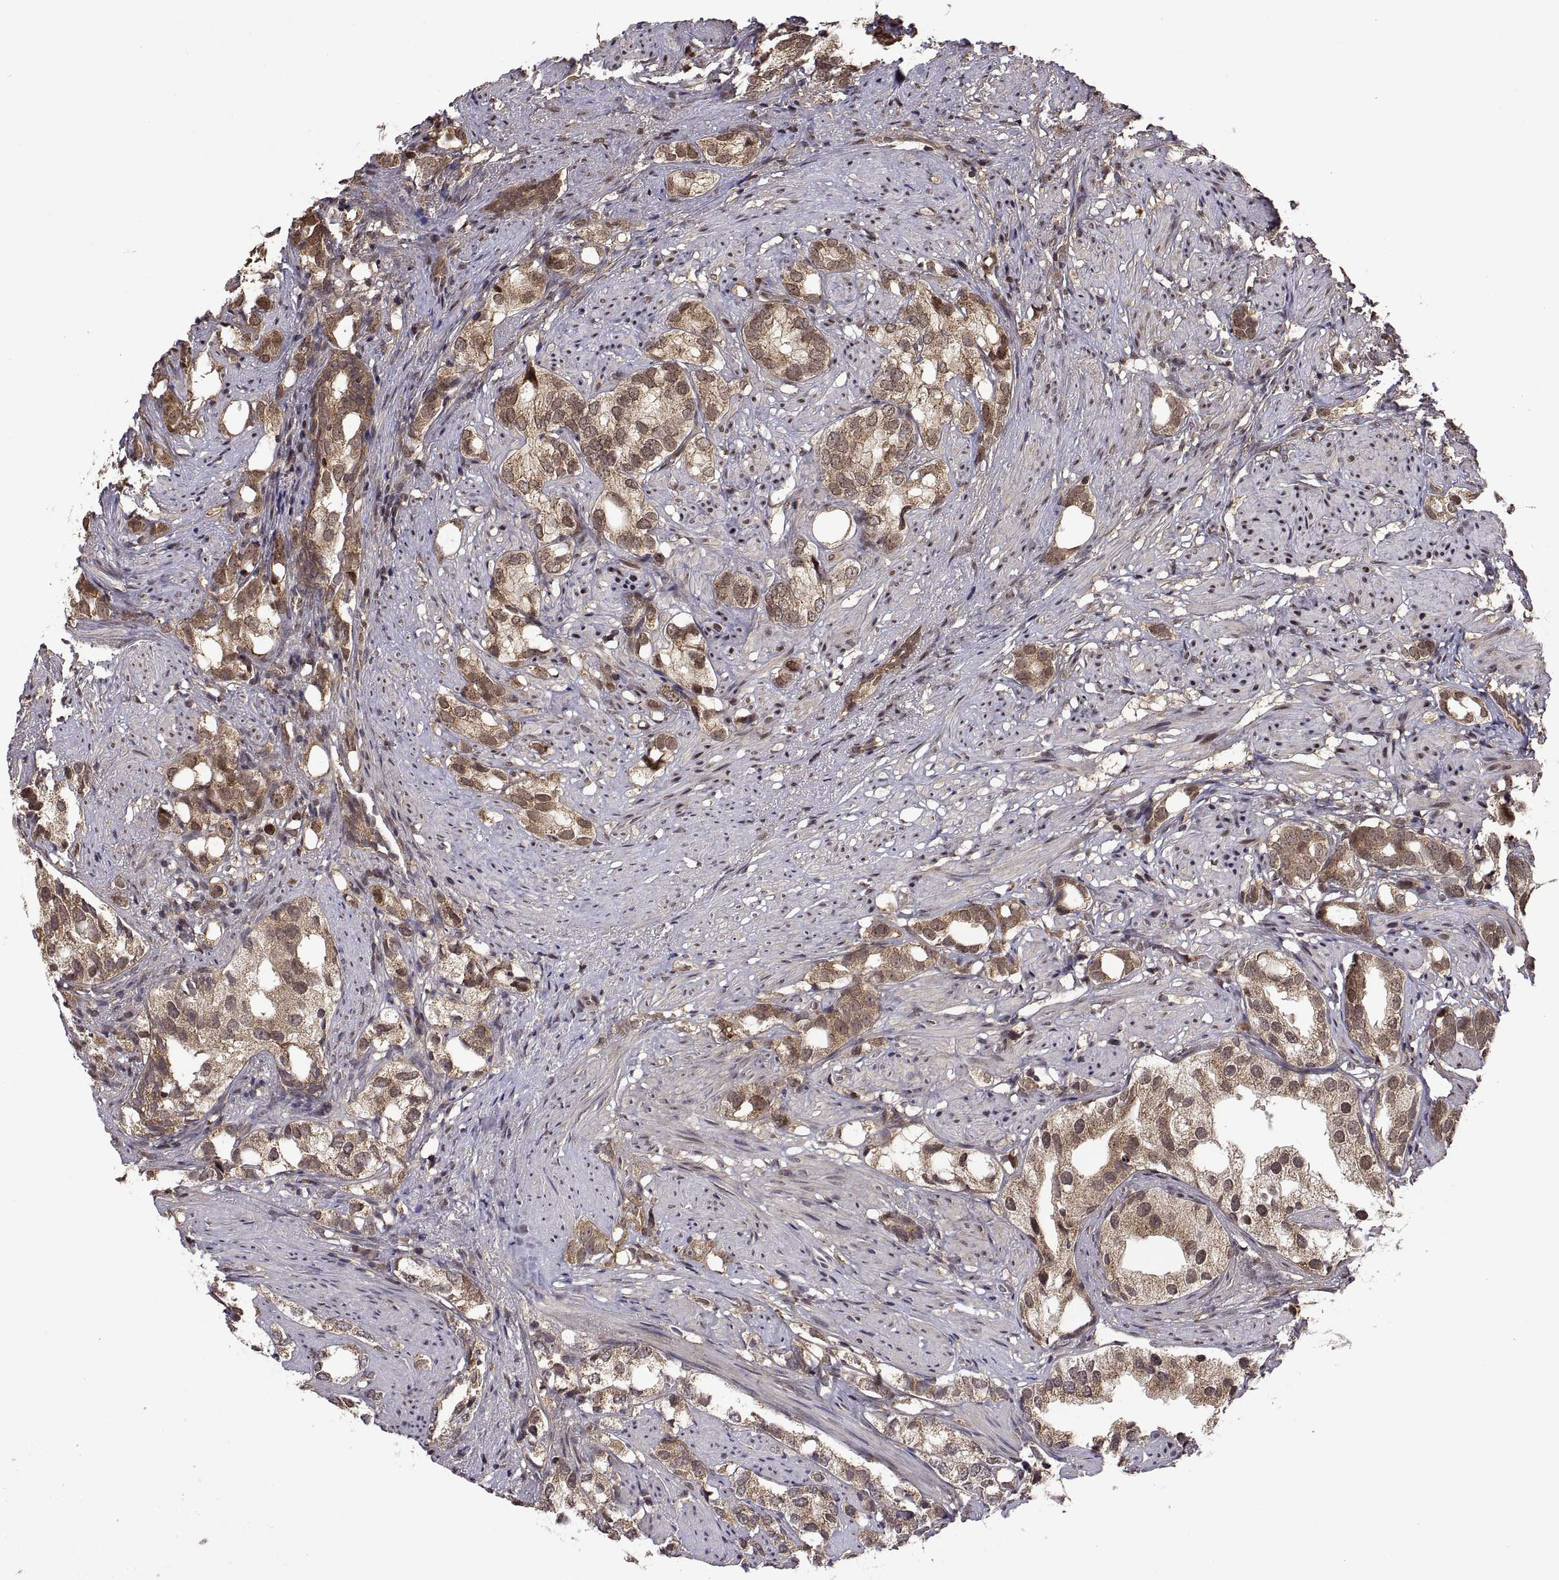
{"staining": {"intensity": "moderate", "quantity": "25%-75%", "location": "cytoplasmic/membranous"}, "tissue": "prostate cancer", "cell_type": "Tumor cells", "image_type": "cancer", "snomed": [{"axis": "morphology", "description": "Adenocarcinoma, High grade"}, {"axis": "topography", "description": "Prostate"}], "caption": "The immunohistochemical stain labels moderate cytoplasmic/membranous expression in tumor cells of prostate adenocarcinoma (high-grade) tissue.", "gene": "ZNRF2", "patient": {"sex": "male", "age": 82}}